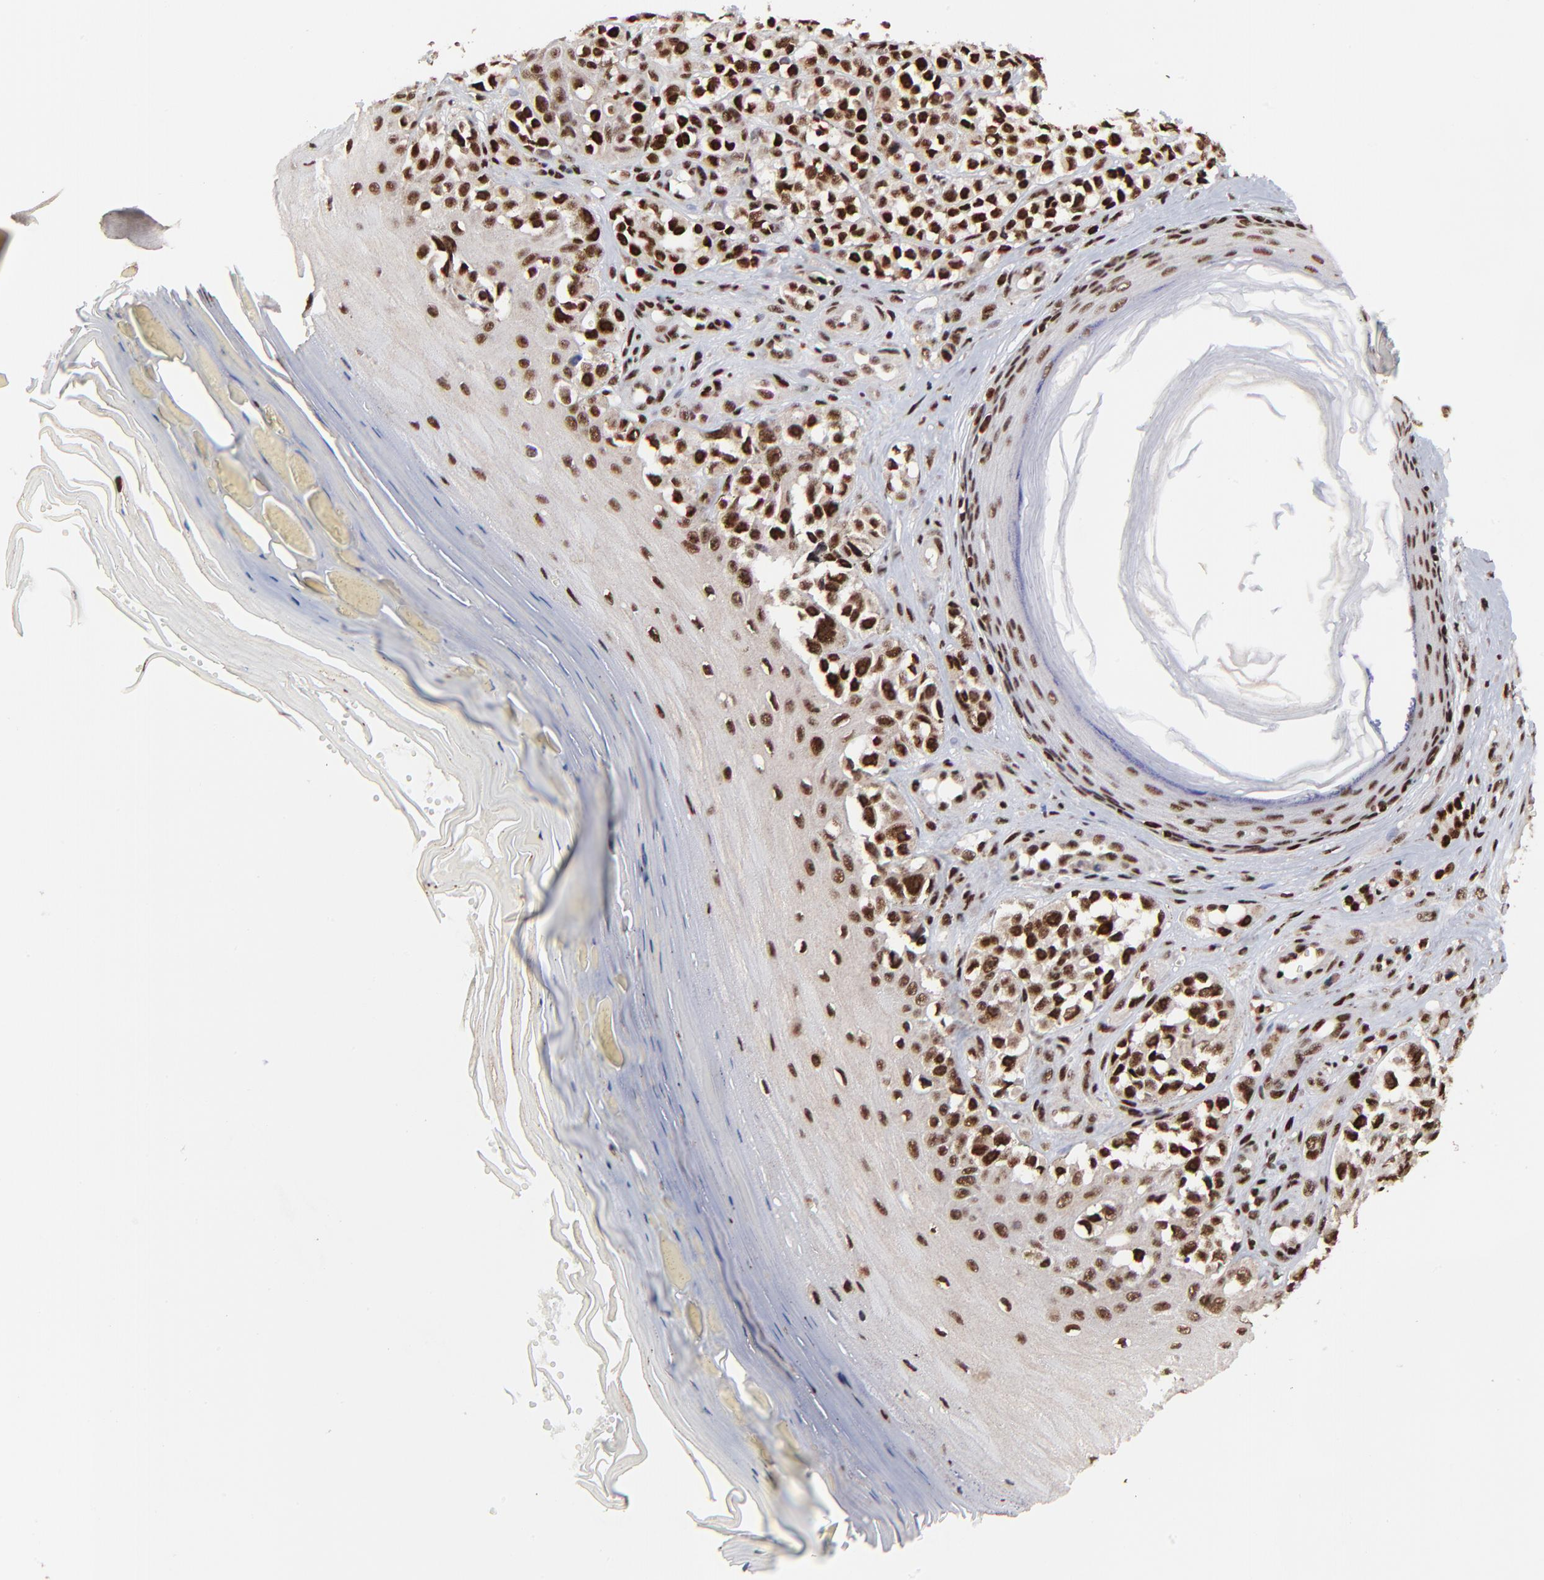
{"staining": {"intensity": "strong", "quantity": ">75%", "location": "nuclear"}, "tissue": "melanoma", "cell_type": "Tumor cells", "image_type": "cancer", "snomed": [{"axis": "morphology", "description": "Malignant melanoma, NOS"}, {"axis": "topography", "description": "Skin"}], "caption": "The immunohistochemical stain shows strong nuclear expression in tumor cells of malignant melanoma tissue. (Stains: DAB in brown, nuclei in blue, Microscopy: brightfield microscopy at high magnification).", "gene": "RBM22", "patient": {"sex": "female", "age": 82}}